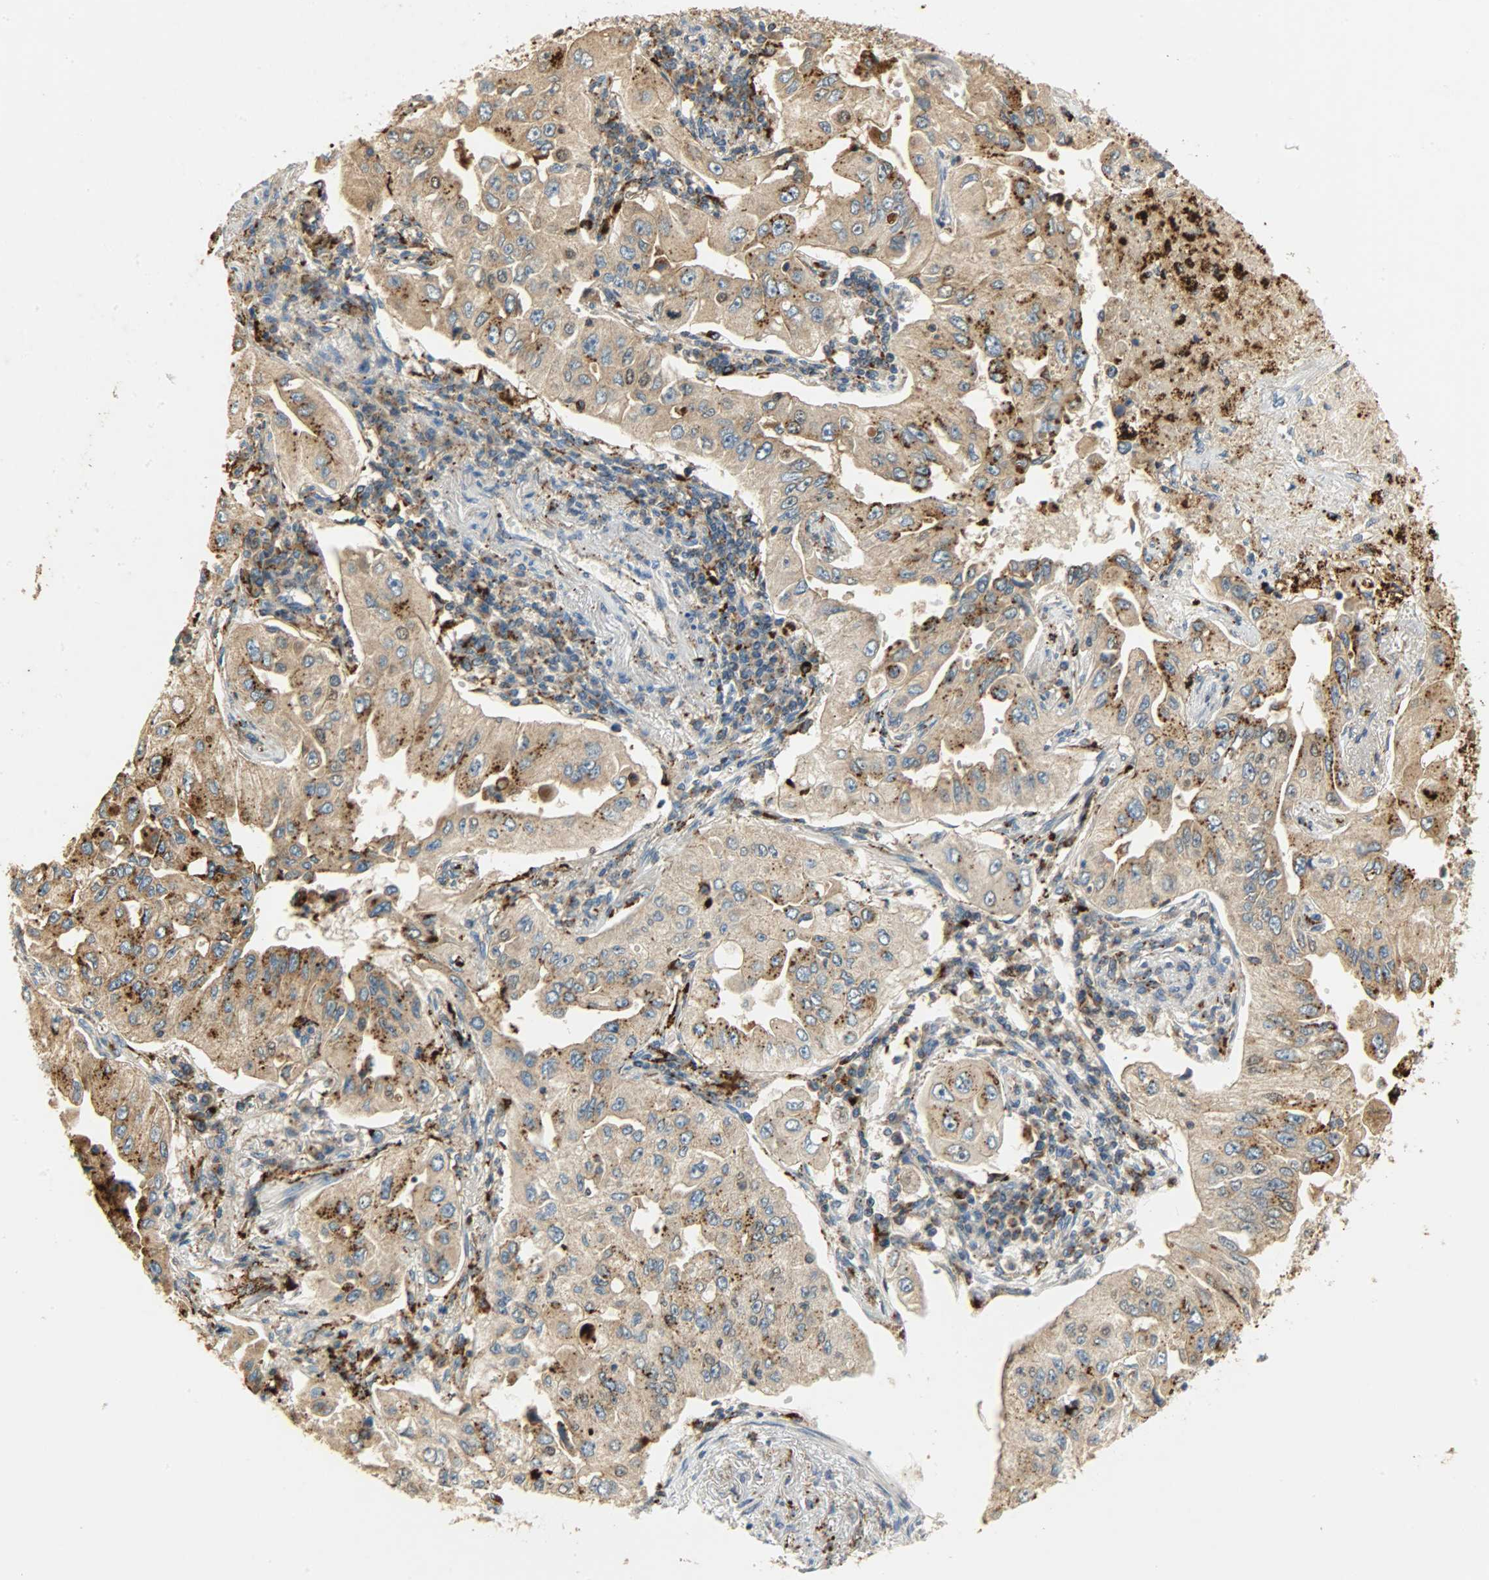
{"staining": {"intensity": "weak", "quantity": ">75%", "location": "cytoplasmic/membranous"}, "tissue": "lung cancer", "cell_type": "Tumor cells", "image_type": "cancer", "snomed": [{"axis": "morphology", "description": "Adenocarcinoma, NOS"}, {"axis": "topography", "description": "Lung"}], "caption": "Immunohistochemistry staining of lung cancer (adenocarcinoma), which exhibits low levels of weak cytoplasmic/membranous positivity in approximately >75% of tumor cells indicating weak cytoplasmic/membranous protein expression. The staining was performed using DAB (brown) for protein detection and nuclei were counterstained in hematoxylin (blue).", "gene": "ASAH1", "patient": {"sex": "male", "age": 84}}